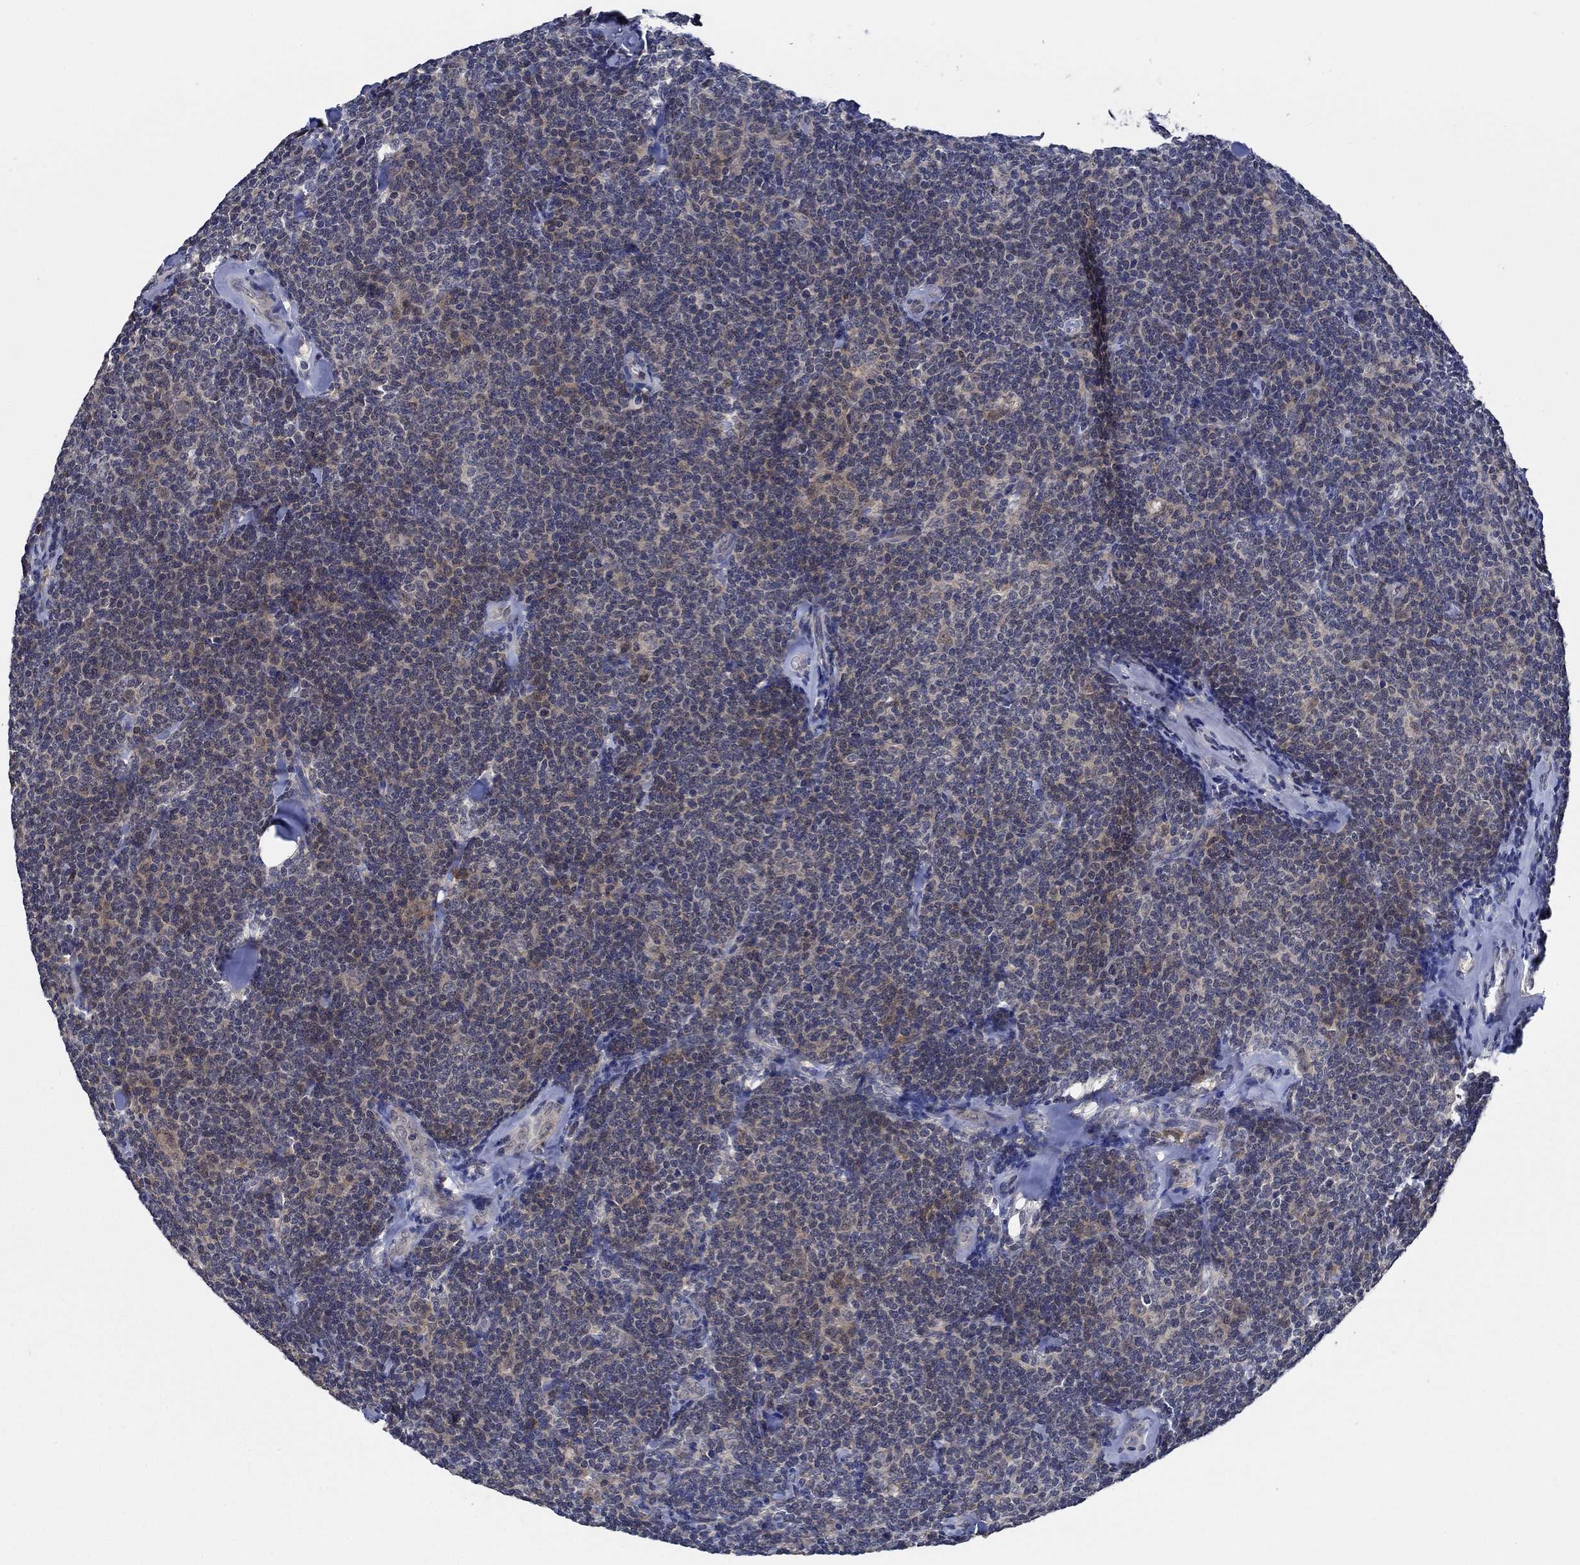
{"staining": {"intensity": "moderate", "quantity": "<25%", "location": "cytoplasmic/membranous"}, "tissue": "lymphoma", "cell_type": "Tumor cells", "image_type": "cancer", "snomed": [{"axis": "morphology", "description": "Malignant lymphoma, non-Hodgkin's type, Low grade"}, {"axis": "topography", "description": "Lymph node"}], "caption": "Immunohistochemistry of human lymphoma demonstrates low levels of moderate cytoplasmic/membranous expression in approximately <25% of tumor cells.", "gene": "DACT1", "patient": {"sex": "female", "age": 56}}